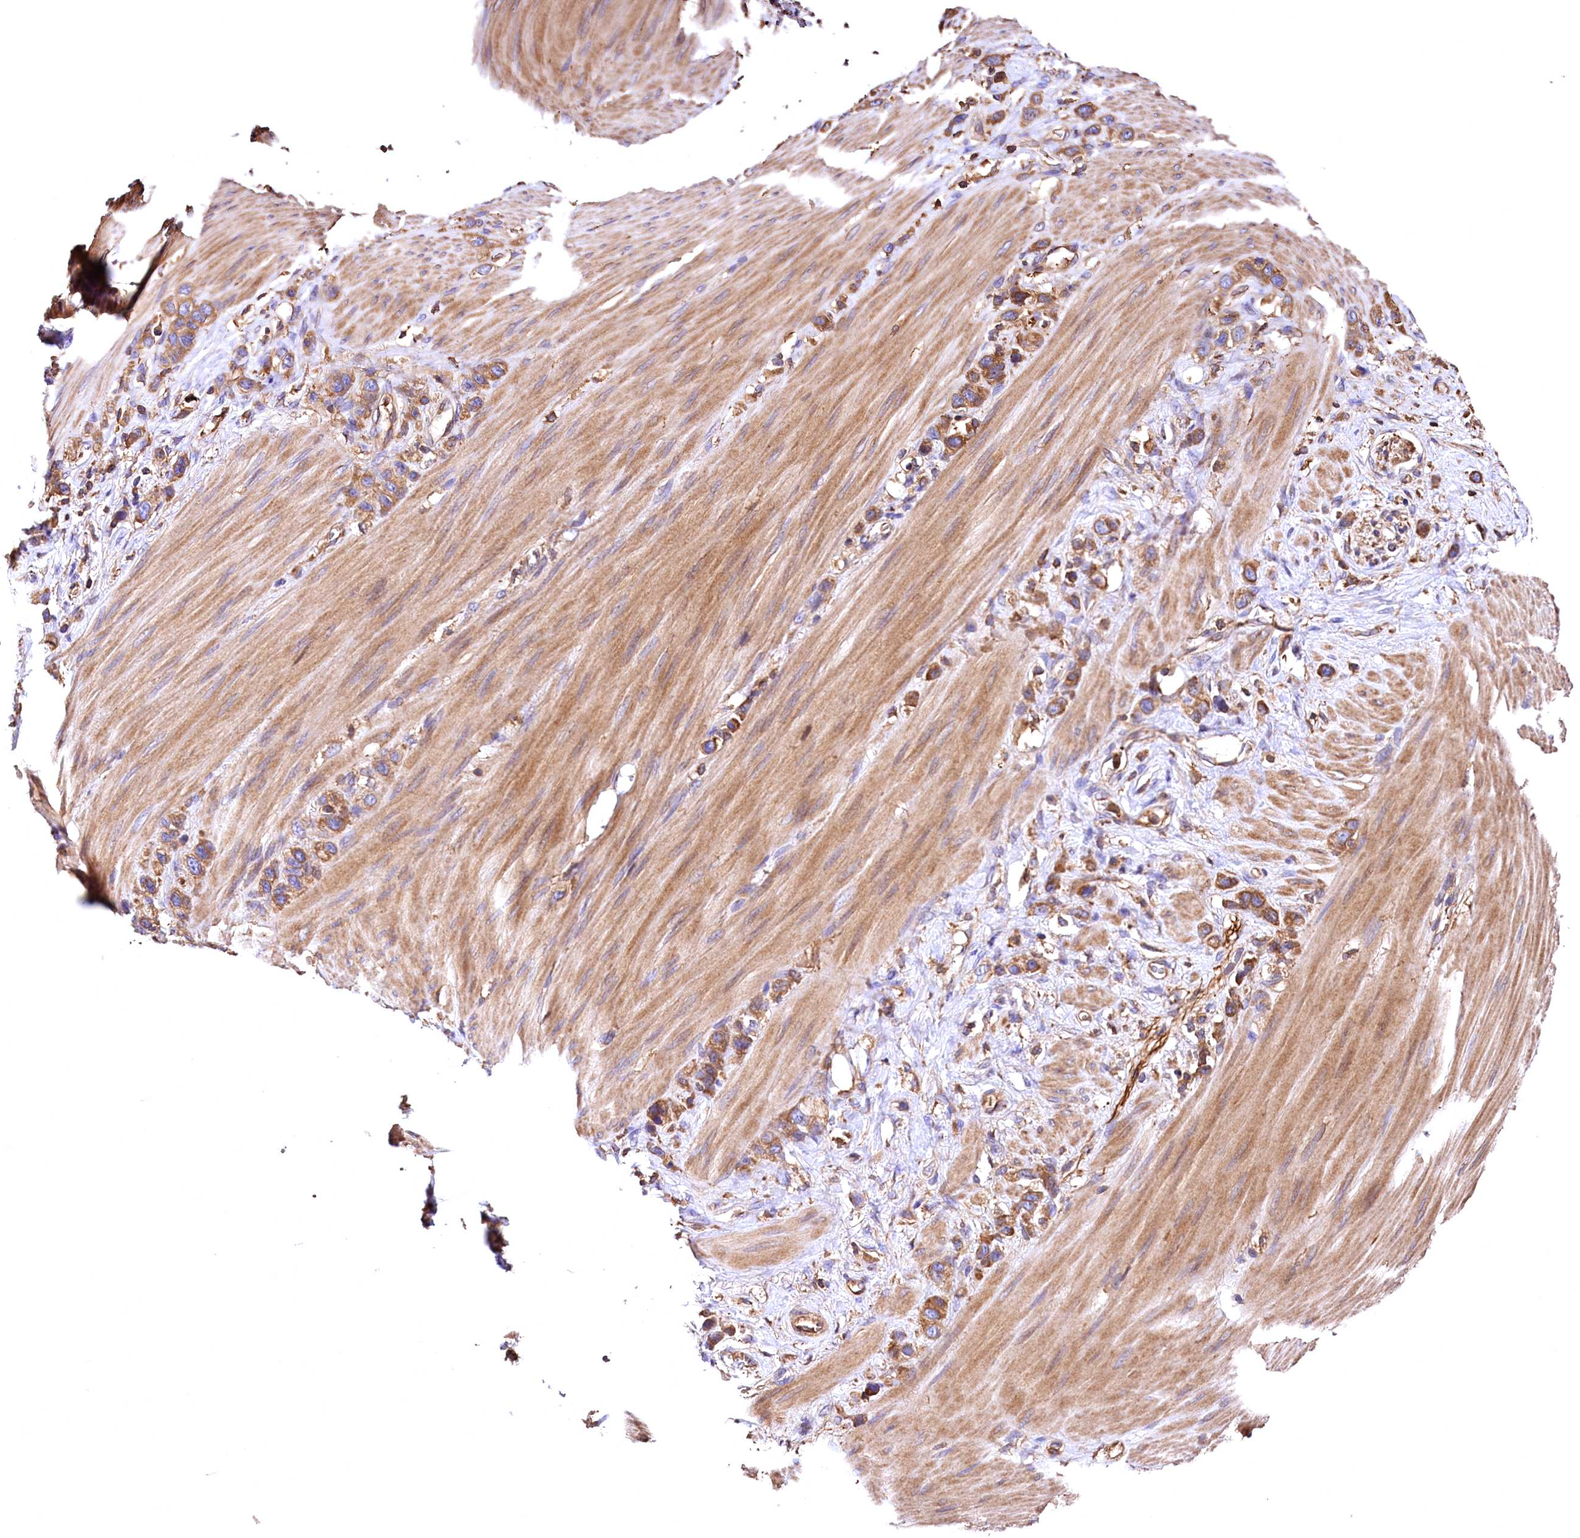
{"staining": {"intensity": "moderate", "quantity": ">75%", "location": "cytoplasmic/membranous"}, "tissue": "stomach cancer", "cell_type": "Tumor cells", "image_type": "cancer", "snomed": [{"axis": "morphology", "description": "Adenocarcinoma, NOS"}, {"axis": "morphology", "description": "Adenocarcinoma, High grade"}, {"axis": "topography", "description": "Stomach, upper"}, {"axis": "topography", "description": "Stomach, lower"}], "caption": "Tumor cells demonstrate medium levels of moderate cytoplasmic/membranous positivity in about >75% of cells in stomach cancer (adenocarcinoma (high-grade)). (Stains: DAB (3,3'-diaminobenzidine) in brown, nuclei in blue, Microscopy: brightfield microscopy at high magnification).", "gene": "RARS2", "patient": {"sex": "female", "age": 65}}